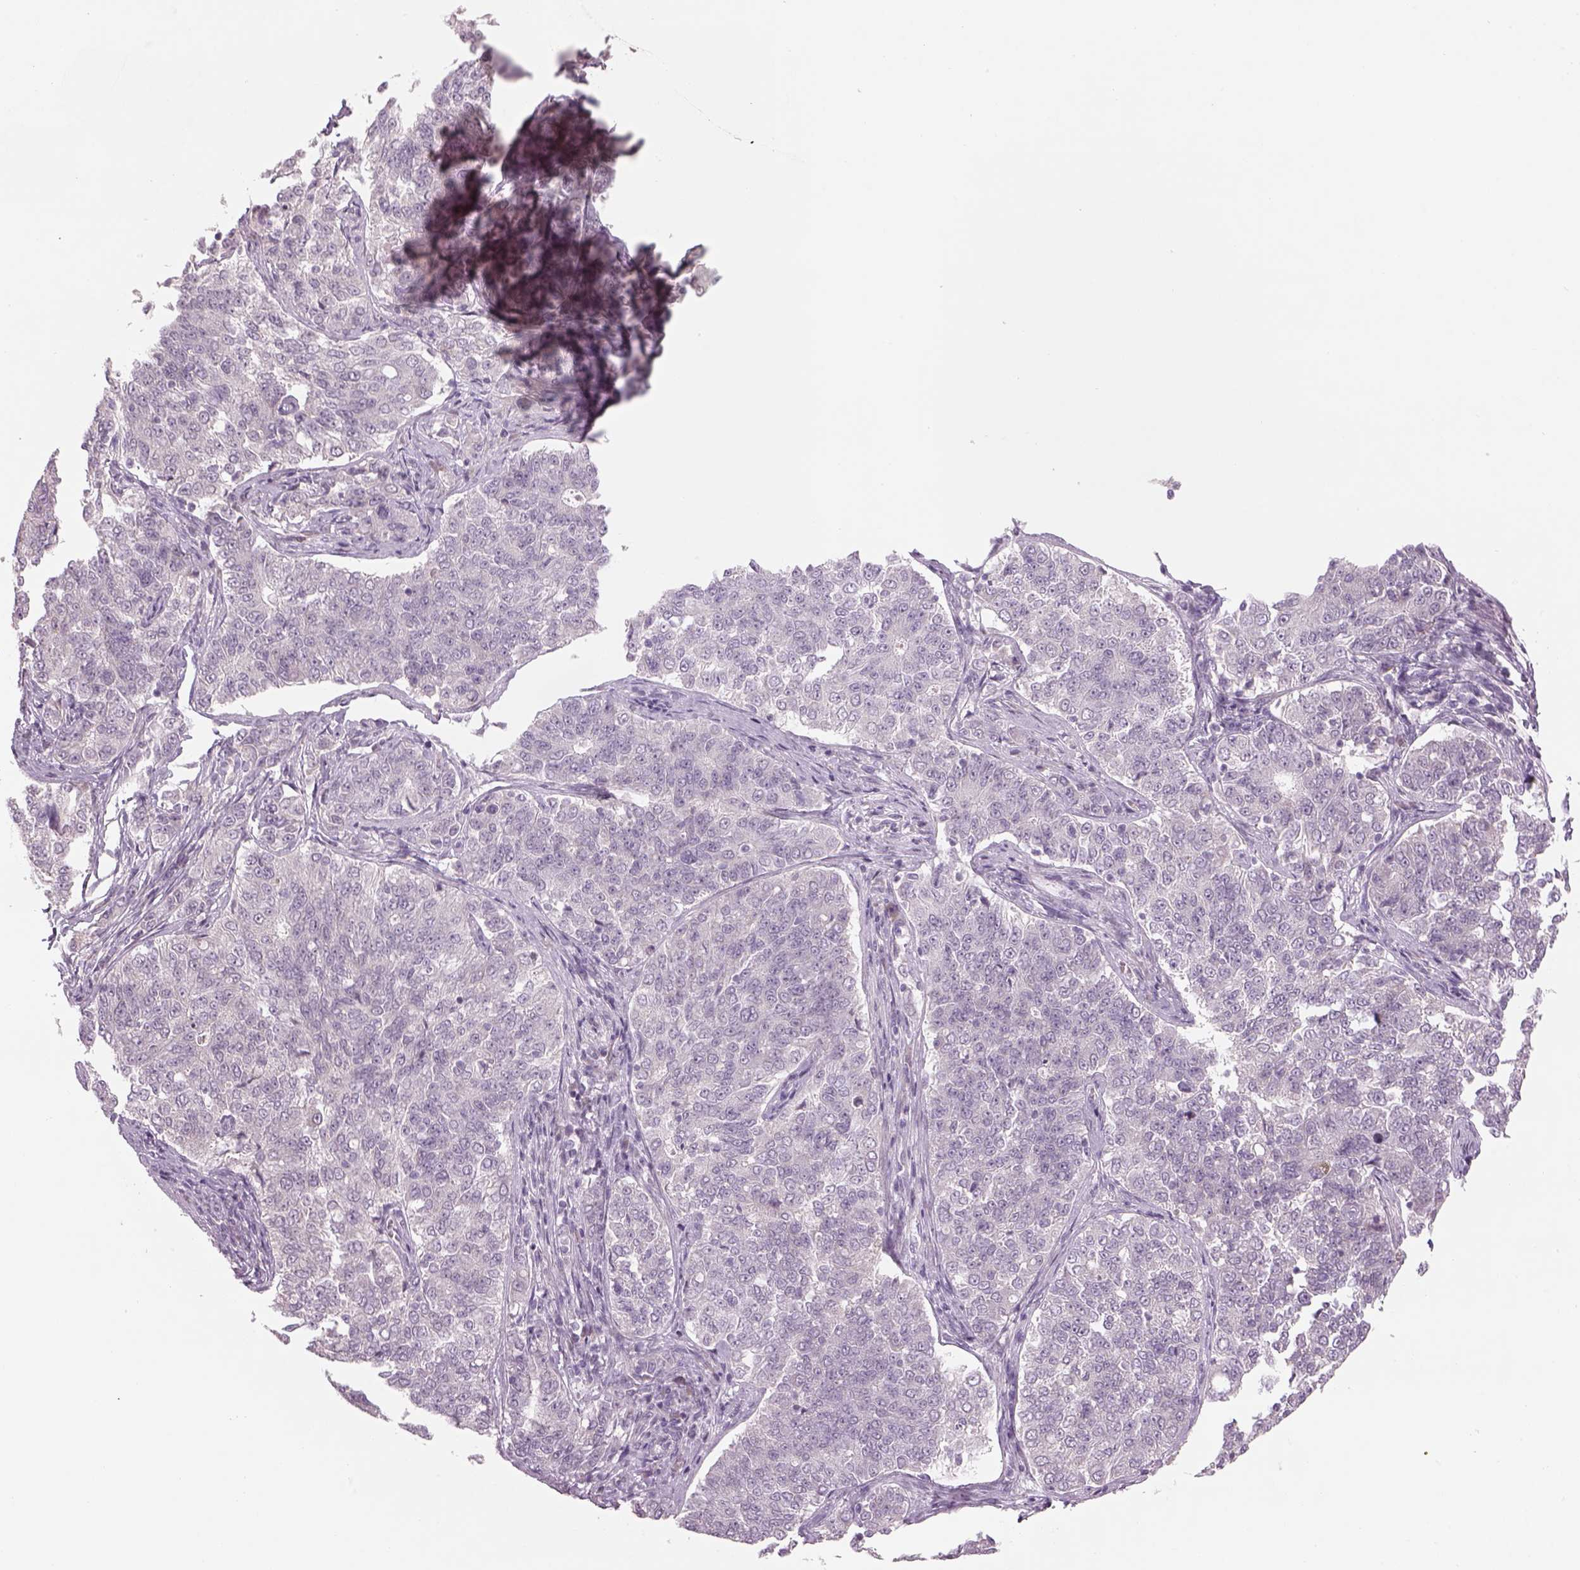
{"staining": {"intensity": "negative", "quantity": "none", "location": "none"}, "tissue": "endometrial cancer", "cell_type": "Tumor cells", "image_type": "cancer", "snomed": [{"axis": "morphology", "description": "Adenocarcinoma, NOS"}, {"axis": "topography", "description": "Endometrium"}], "caption": "Micrograph shows no protein staining in tumor cells of endometrial cancer (adenocarcinoma) tissue.", "gene": "PENK", "patient": {"sex": "female", "age": 43}}